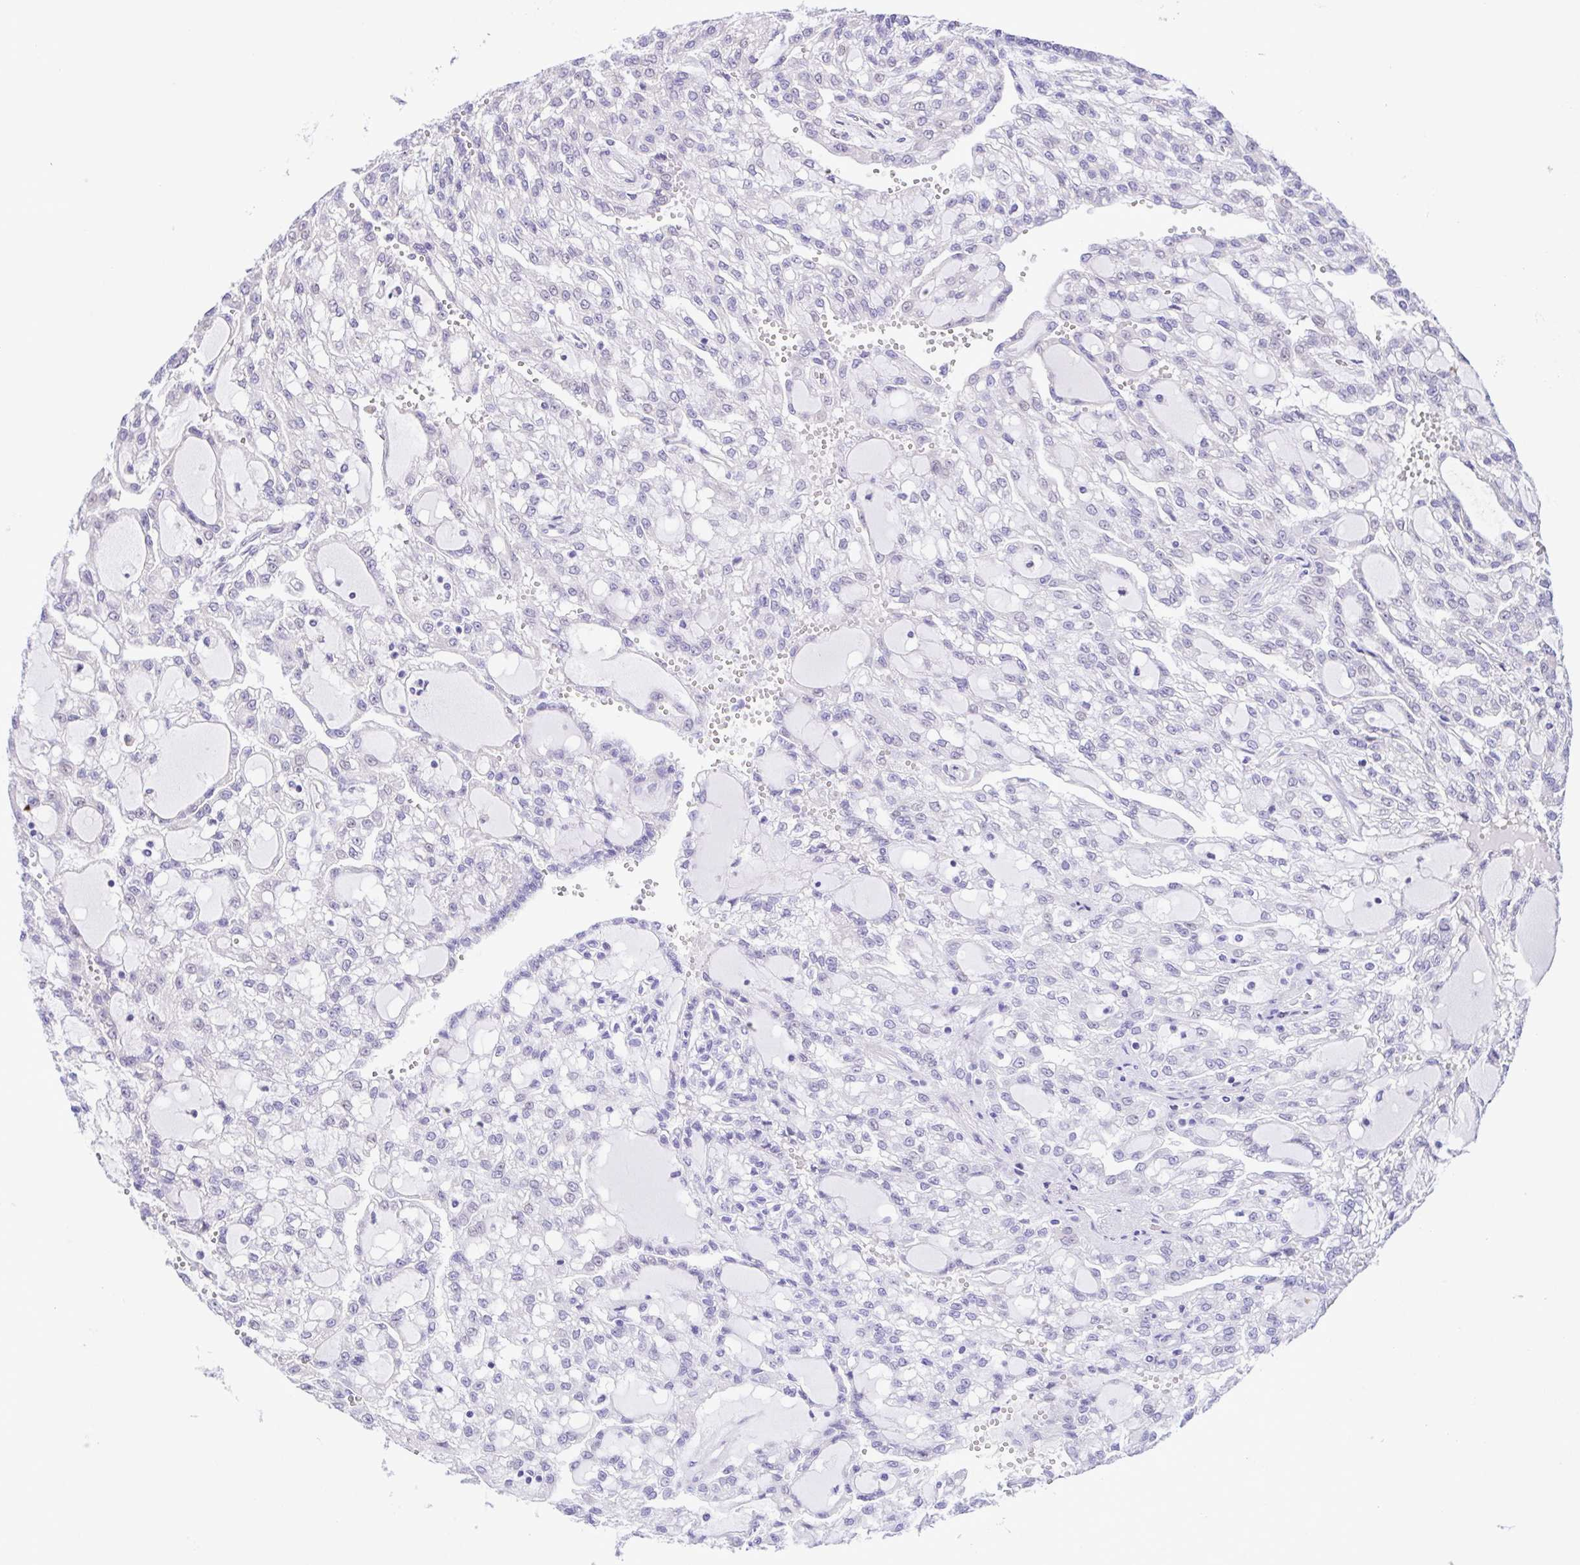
{"staining": {"intensity": "negative", "quantity": "none", "location": "none"}, "tissue": "renal cancer", "cell_type": "Tumor cells", "image_type": "cancer", "snomed": [{"axis": "morphology", "description": "Adenocarcinoma, NOS"}, {"axis": "topography", "description": "Kidney"}], "caption": "Adenocarcinoma (renal) was stained to show a protein in brown. There is no significant positivity in tumor cells.", "gene": "TGM3", "patient": {"sex": "male", "age": 63}}